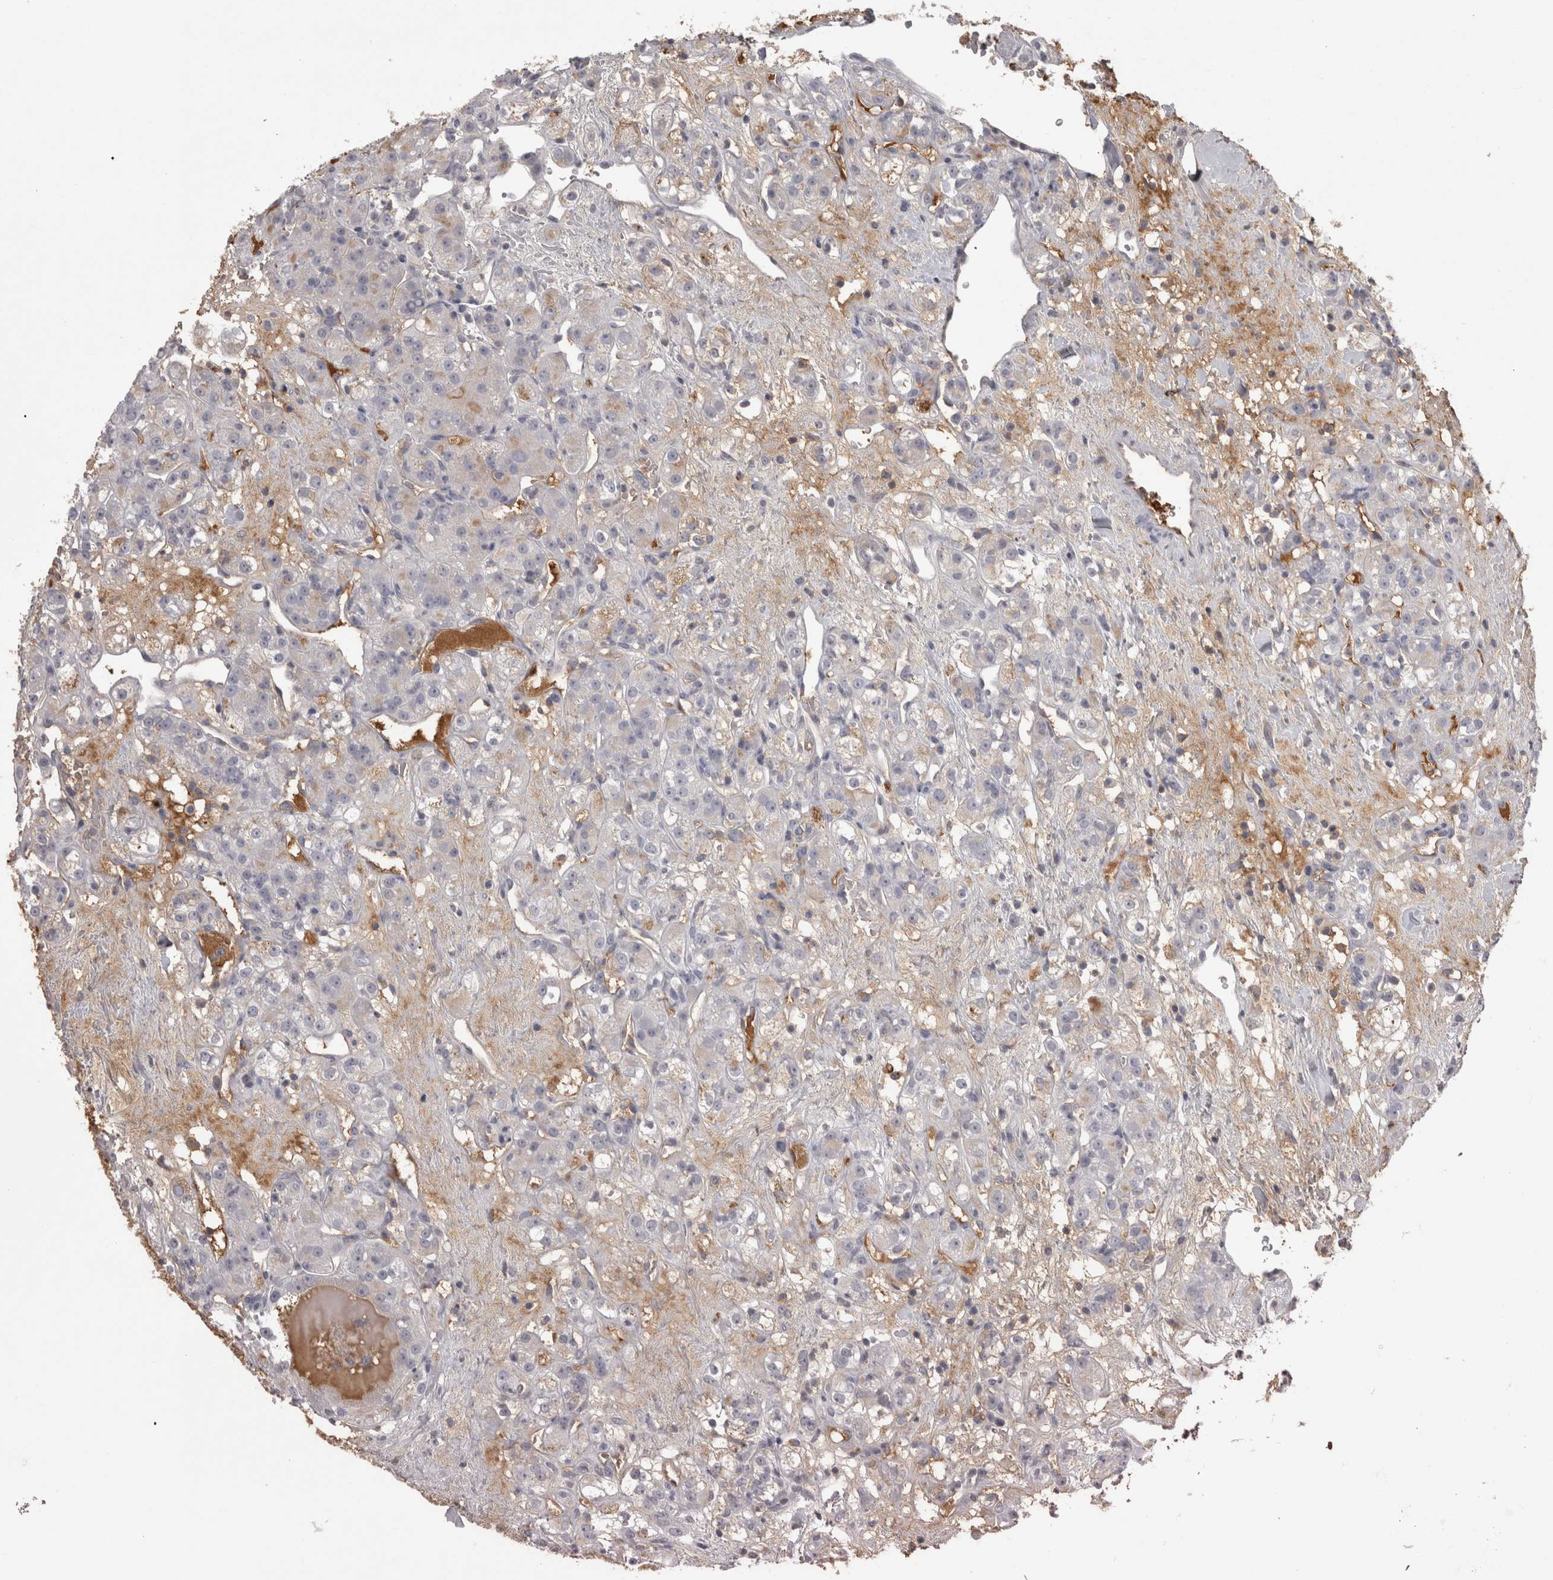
{"staining": {"intensity": "negative", "quantity": "none", "location": "none"}, "tissue": "renal cancer", "cell_type": "Tumor cells", "image_type": "cancer", "snomed": [{"axis": "morphology", "description": "Normal tissue, NOS"}, {"axis": "morphology", "description": "Adenocarcinoma, NOS"}, {"axis": "topography", "description": "Kidney"}], "caption": "A micrograph of human renal cancer is negative for staining in tumor cells.", "gene": "SAA4", "patient": {"sex": "male", "age": 61}}